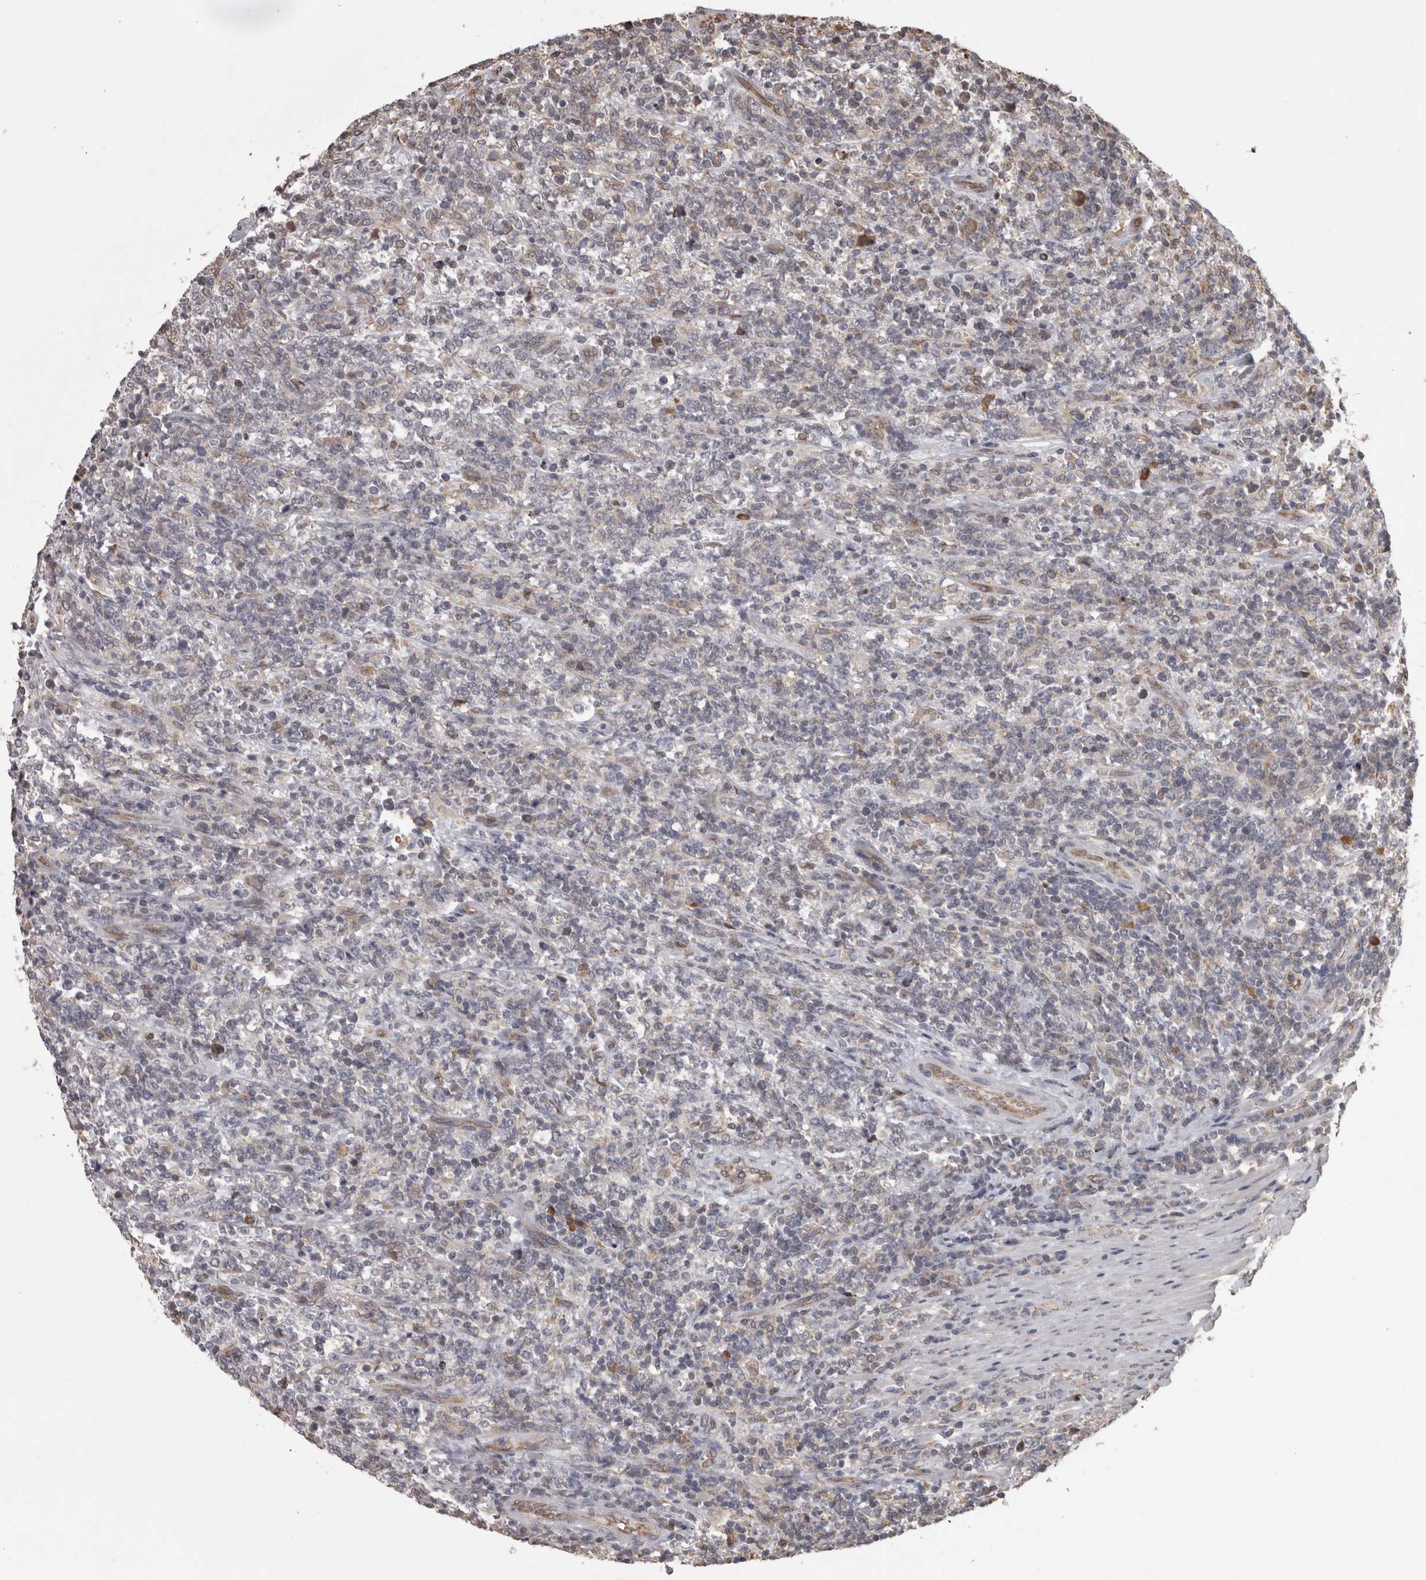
{"staining": {"intensity": "negative", "quantity": "none", "location": "none"}, "tissue": "lymphoma", "cell_type": "Tumor cells", "image_type": "cancer", "snomed": [{"axis": "morphology", "description": "Malignant lymphoma, non-Hodgkin's type, High grade"}, {"axis": "topography", "description": "Soft tissue"}], "caption": "Immunohistochemistry image of neoplastic tissue: lymphoma stained with DAB demonstrates no significant protein positivity in tumor cells.", "gene": "PON2", "patient": {"sex": "male", "age": 18}}